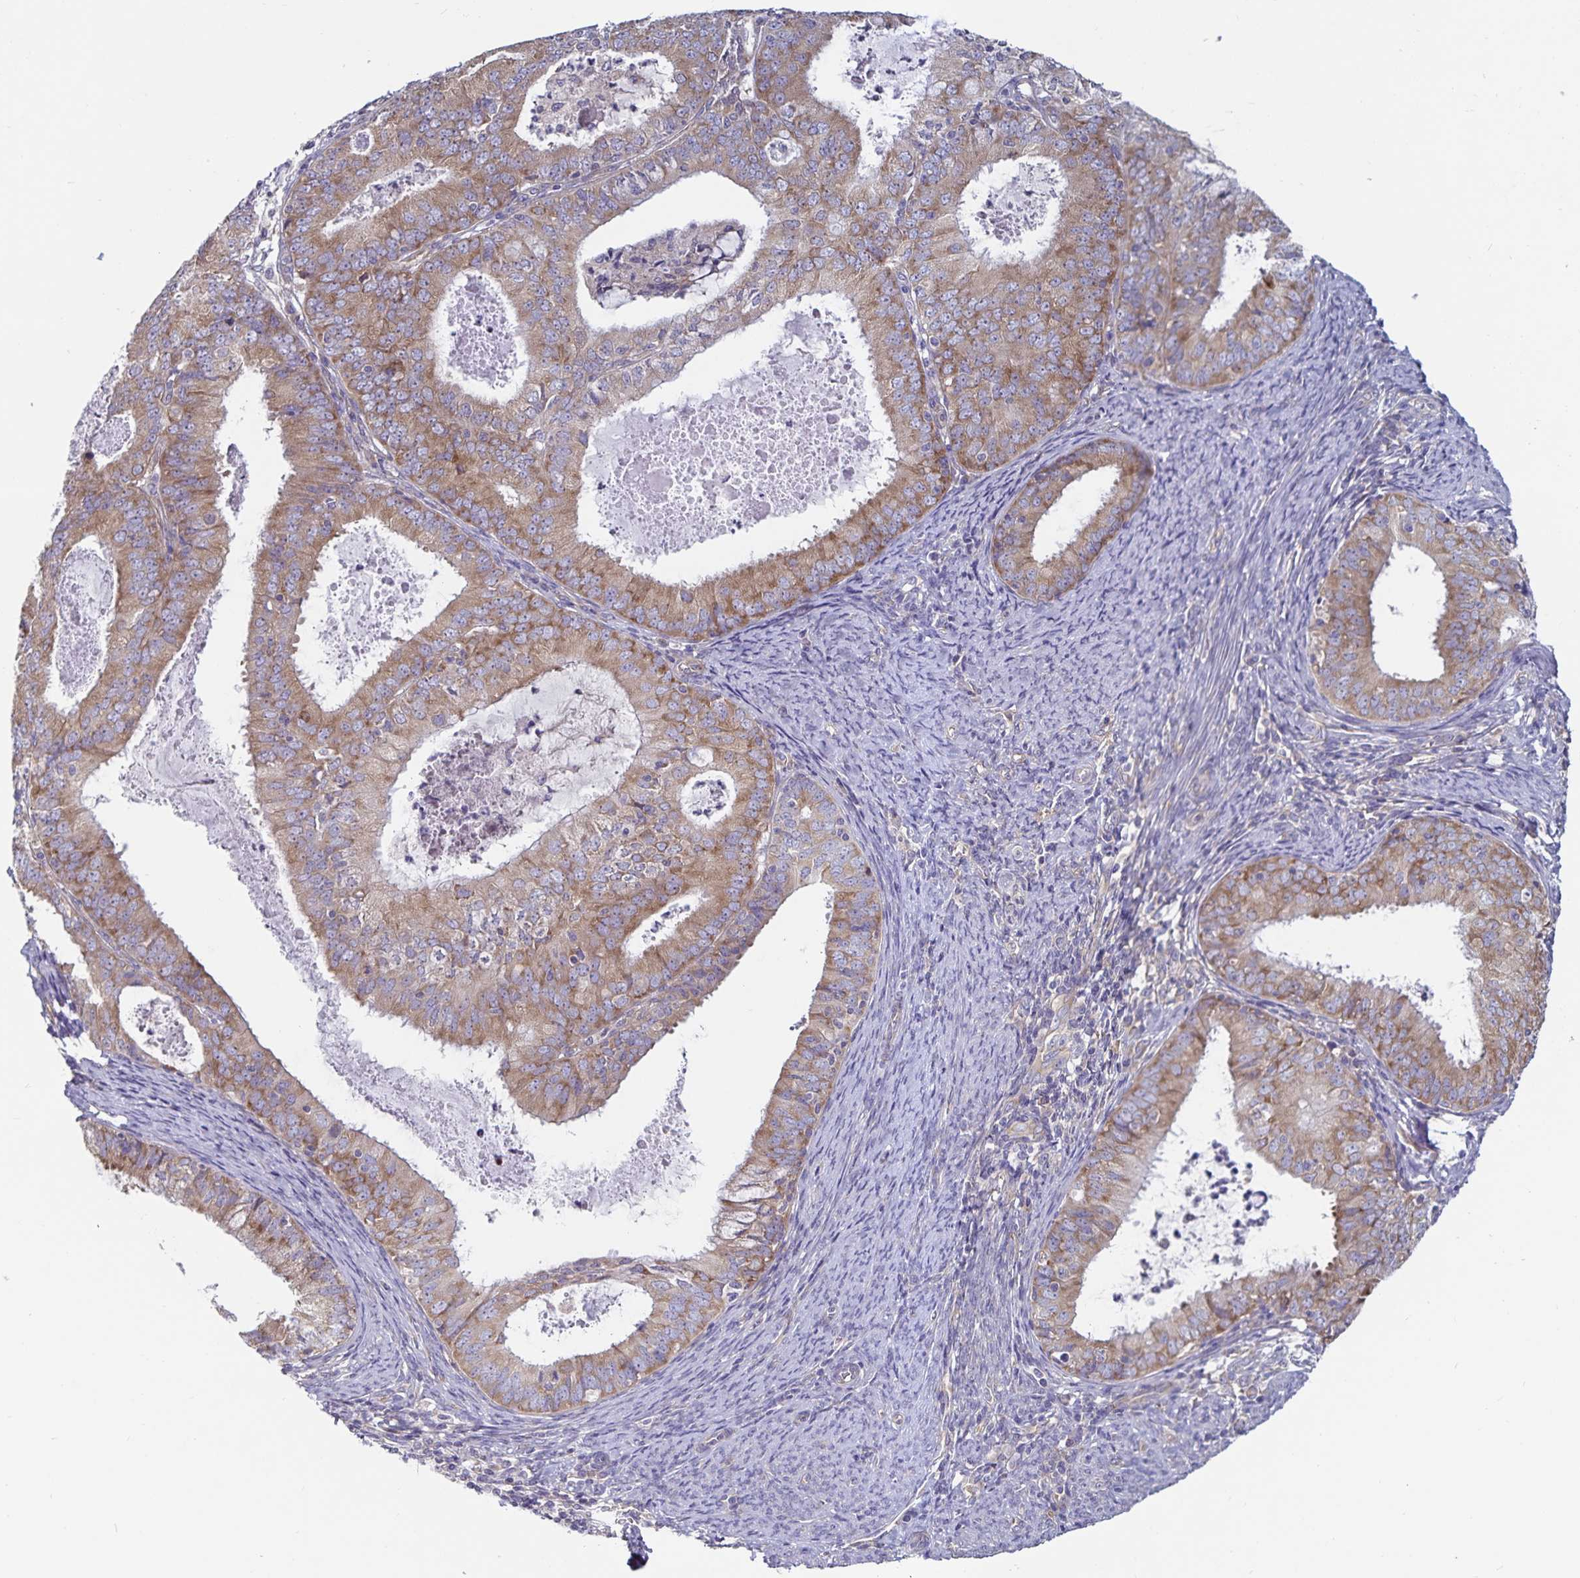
{"staining": {"intensity": "moderate", "quantity": ">75%", "location": "cytoplasmic/membranous"}, "tissue": "endometrial cancer", "cell_type": "Tumor cells", "image_type": "cancer", "snomed": [{"axis": "morphology", "description": "Adenocarcinoma, NOS"}, {"axis": "topography", "description": "Endometrium"}], "caption": "IHC of endometrial adenocarcinoma reveals medium levels of moderate cytoplasmic/membranous expression in approximately >75% of tumor cells. The staining was performed using DAB, with brown indicating positive protein expression. Nuclei are stained blue with hematoxylin.", "gene": "FAM120A", "patient": {"sex": "female", "age": 57}}